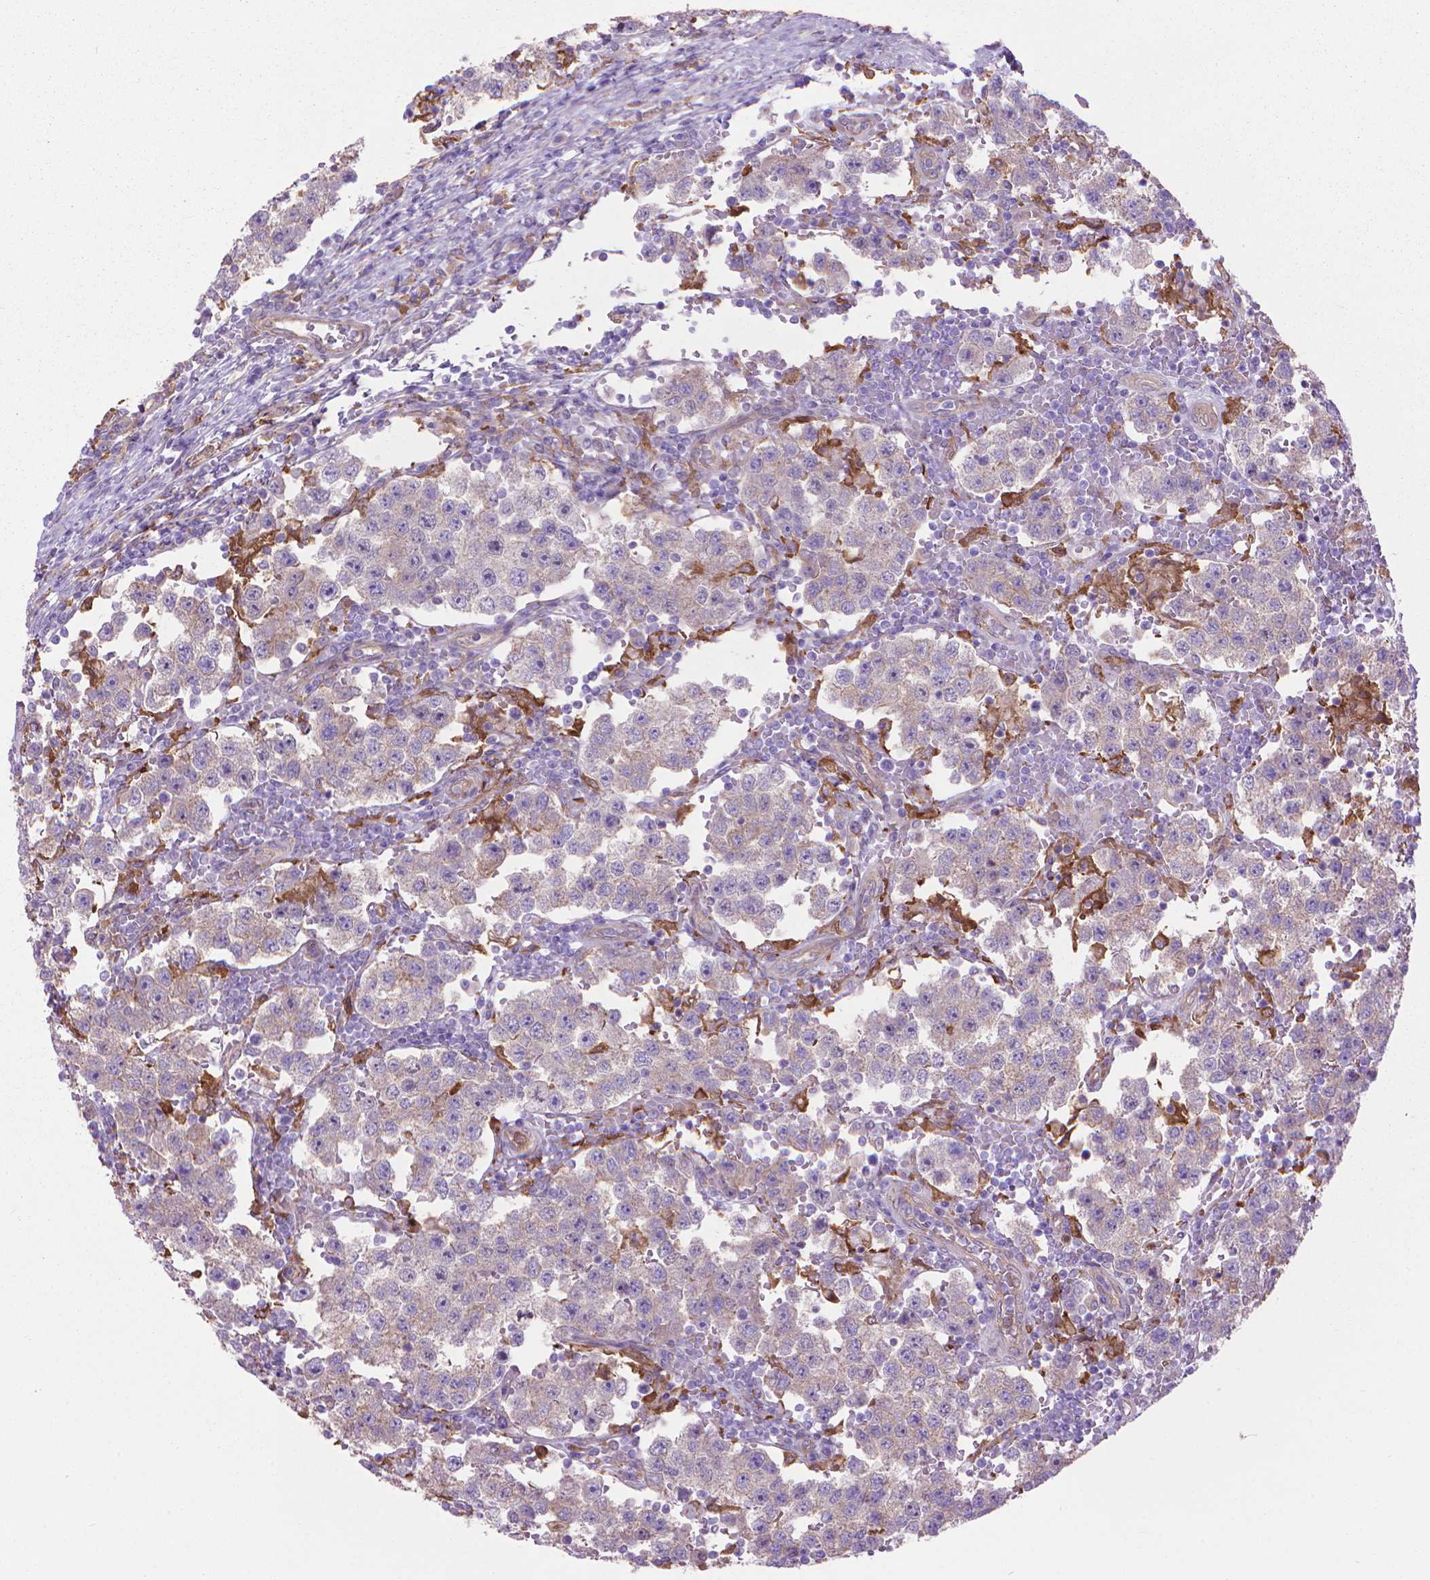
{"staining": {"intensity": "weak", "quantity": "<25%", "location": "cytoplasmic/membranous"}, "tissue": "testis cancer", "cell_type": "Tumor cells", "image_type": "cancer", "snomed": [{"axis": "morphology", "description": "Seminoma, NOS"}, {"axis": "topography", "description": "Testis"}], "caption": "Seminoma (testis) stained for a protein using immunohistochemistry reveals no staining tumor cells.", "gene": "CORO1B", "patient": {"sex": "male", "age": 37}}